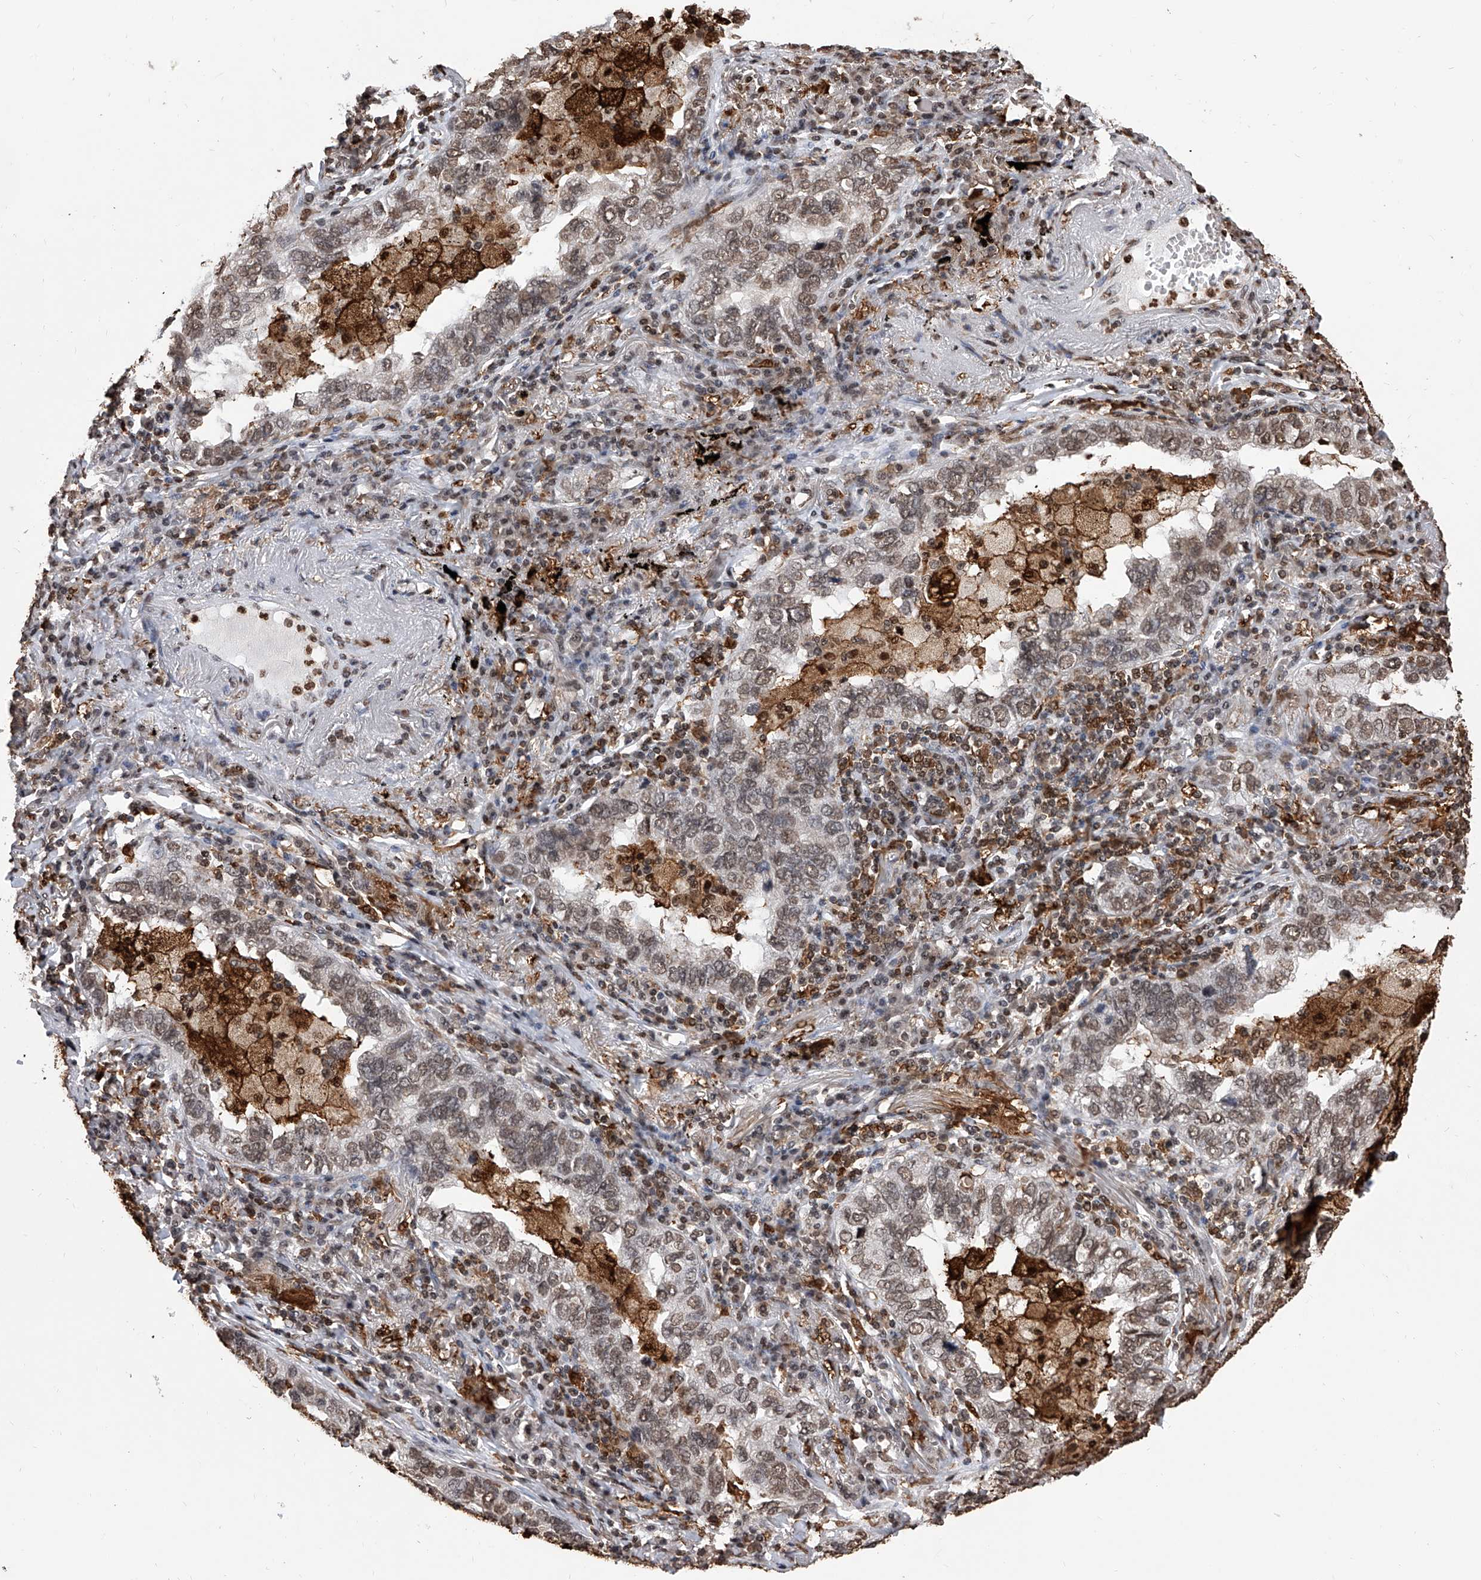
{"staining": {"intensity": "weak", "quantity": ">75%", "location": "nuclear"}, "tissue": "lung cancer", "cell_type": "Tumor cells", "image_type": "cancer", "snomed": [{"axis": "morphology", "description": "Adenocarcinoma, NOS"}, {"axis": "topography", "description": "Lung"}], "caption": "Adenocarcinoma (lung) stained with a protein marker demonstrates weak staining in tumor cells.", "gene": "CFAP410", "patient": {"sex": "male", "age": 65}}